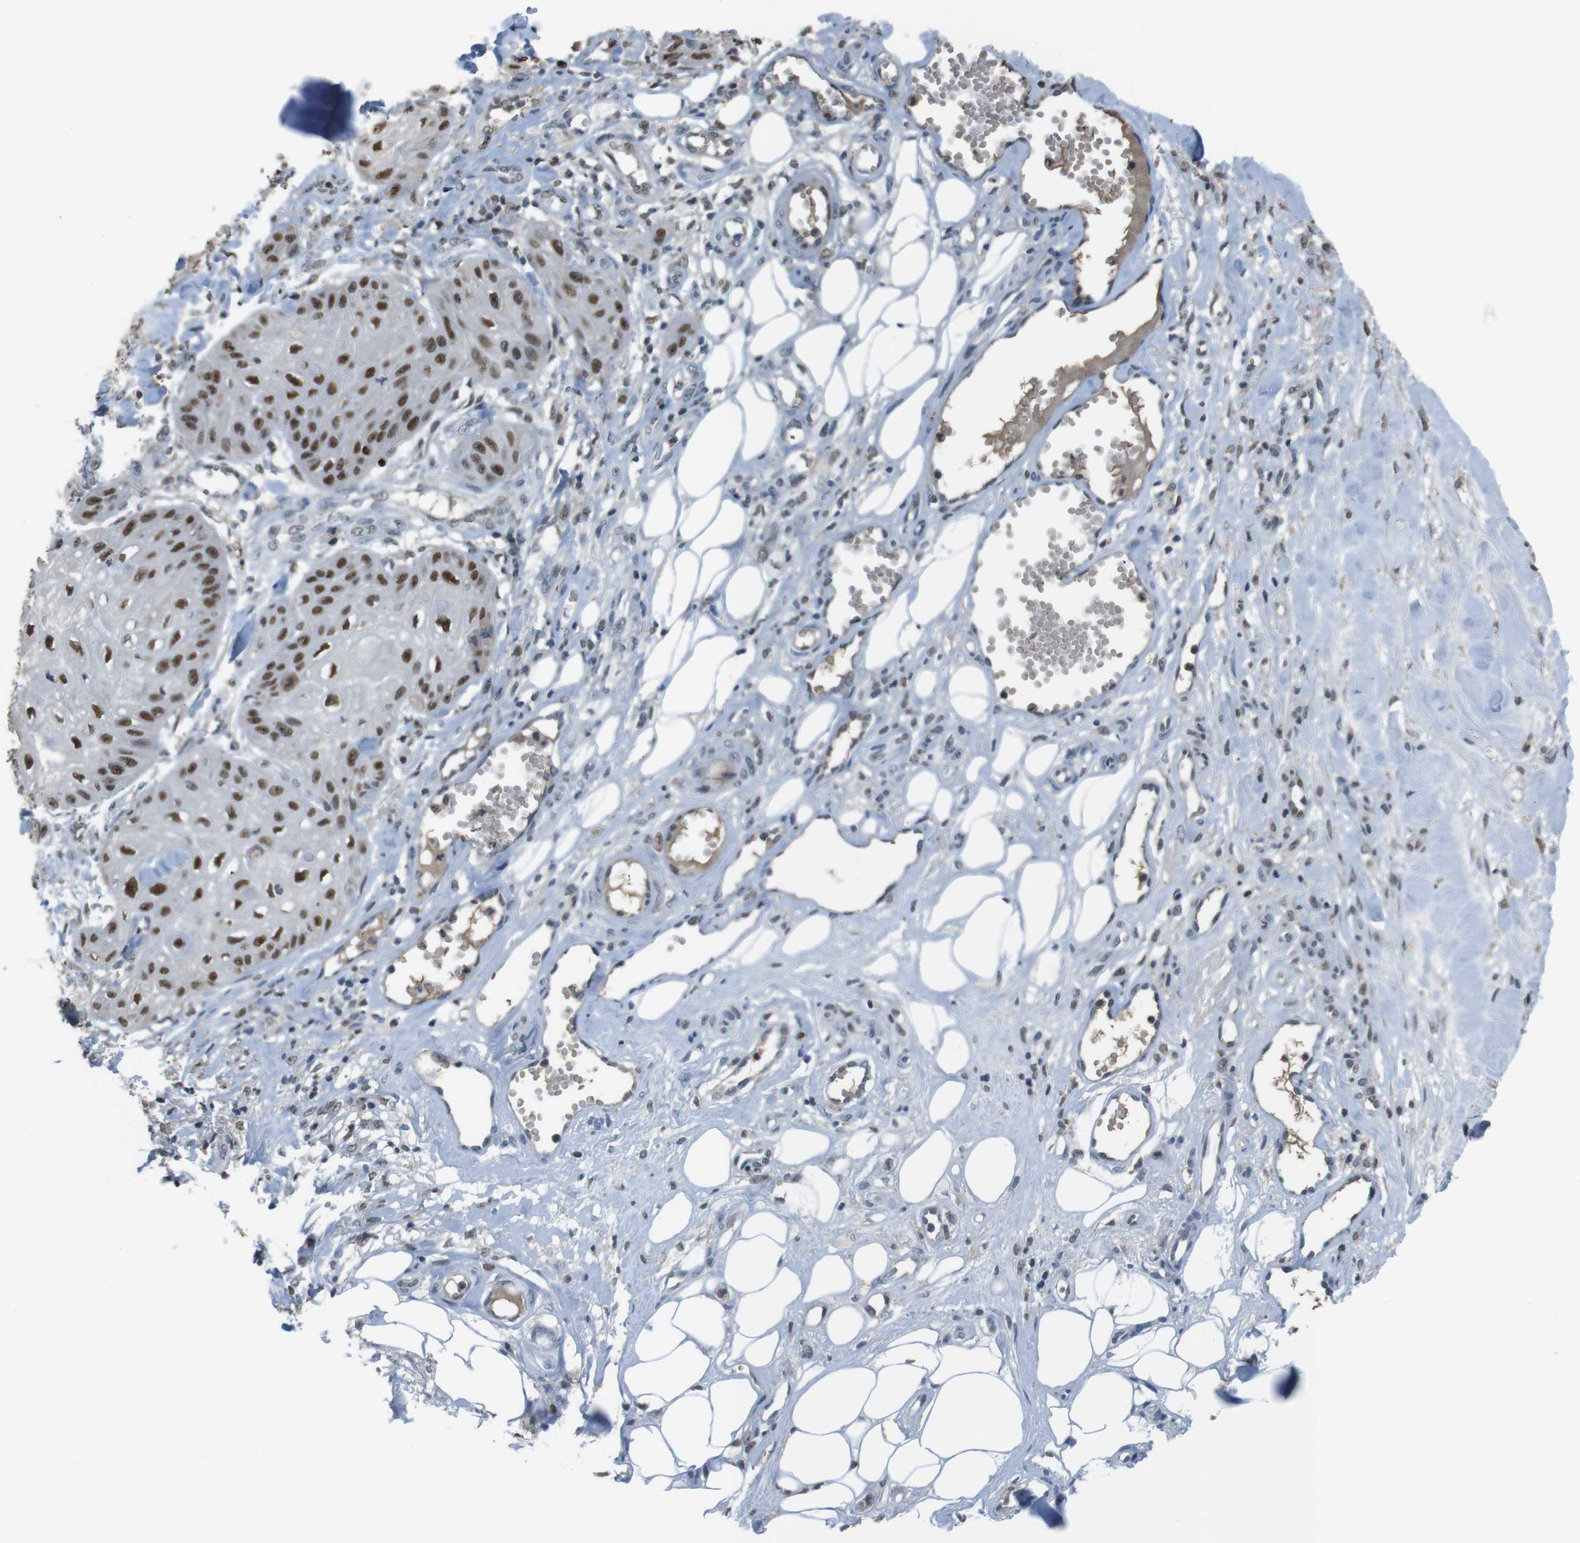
{"staining": {"intensity": "strong", "quantity": ">75%", "location": "nuclear"}, "tissue": "skin cancer", "cell_type": "Tumor cells", "image_type": "cancer", "snomed": [{"axis": "morphology", "description": "Squamous cell carcinoma, NOS"}, {"axis": "topography", "description": "Skin"}], "caption": "A photomicrograph of squamous cell carcinoma (skin) stained for a protein exhibits strong nuclear brown staining in tumor cells.", "gene": "SUB1", "patient": {"sex": "male", "age": 74}}